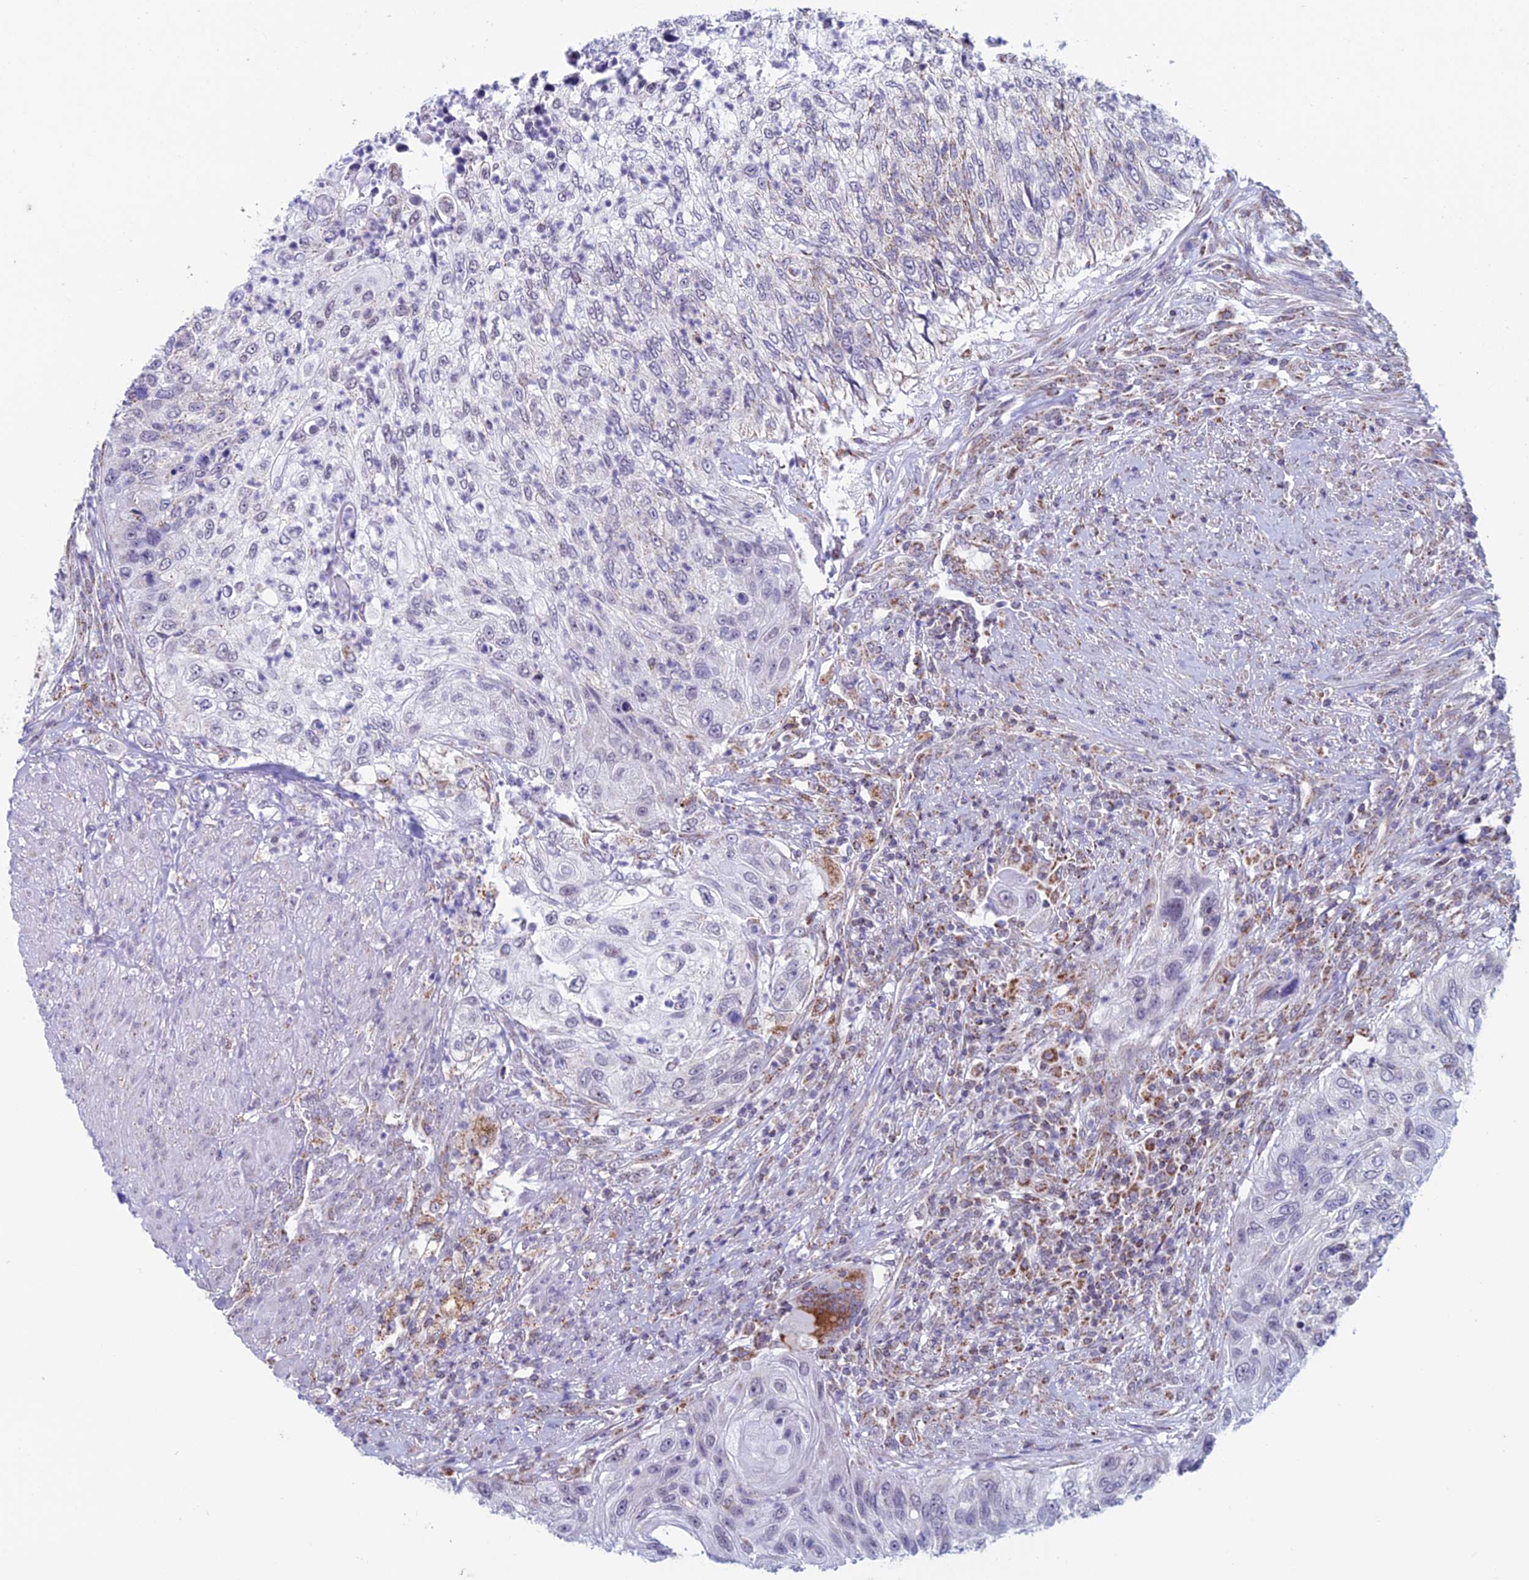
{"staining": {"intensity": "negative", "quantity": "none", "location": "none"}, "tissue": "urothelial cancer", "cell_type": "Tumor cells", "image_type": "cancer", "snomed": [{"axis": "morphology", "description": "Urothelial carcinoma, High grade"}, {"axis": "topography", "description": "Urinary bladder"}], "caption": "The photomicrograph exhibits no significant positivity in tumor cells of urothelial cancer. (DAB (3,3'-diaminobenzidine) immunohistochemistry (IHC) visualized using brightfield microscopy, high magnification).", "gene": "ZNG1B", "patient": {"sex": "female", "age": 60}}